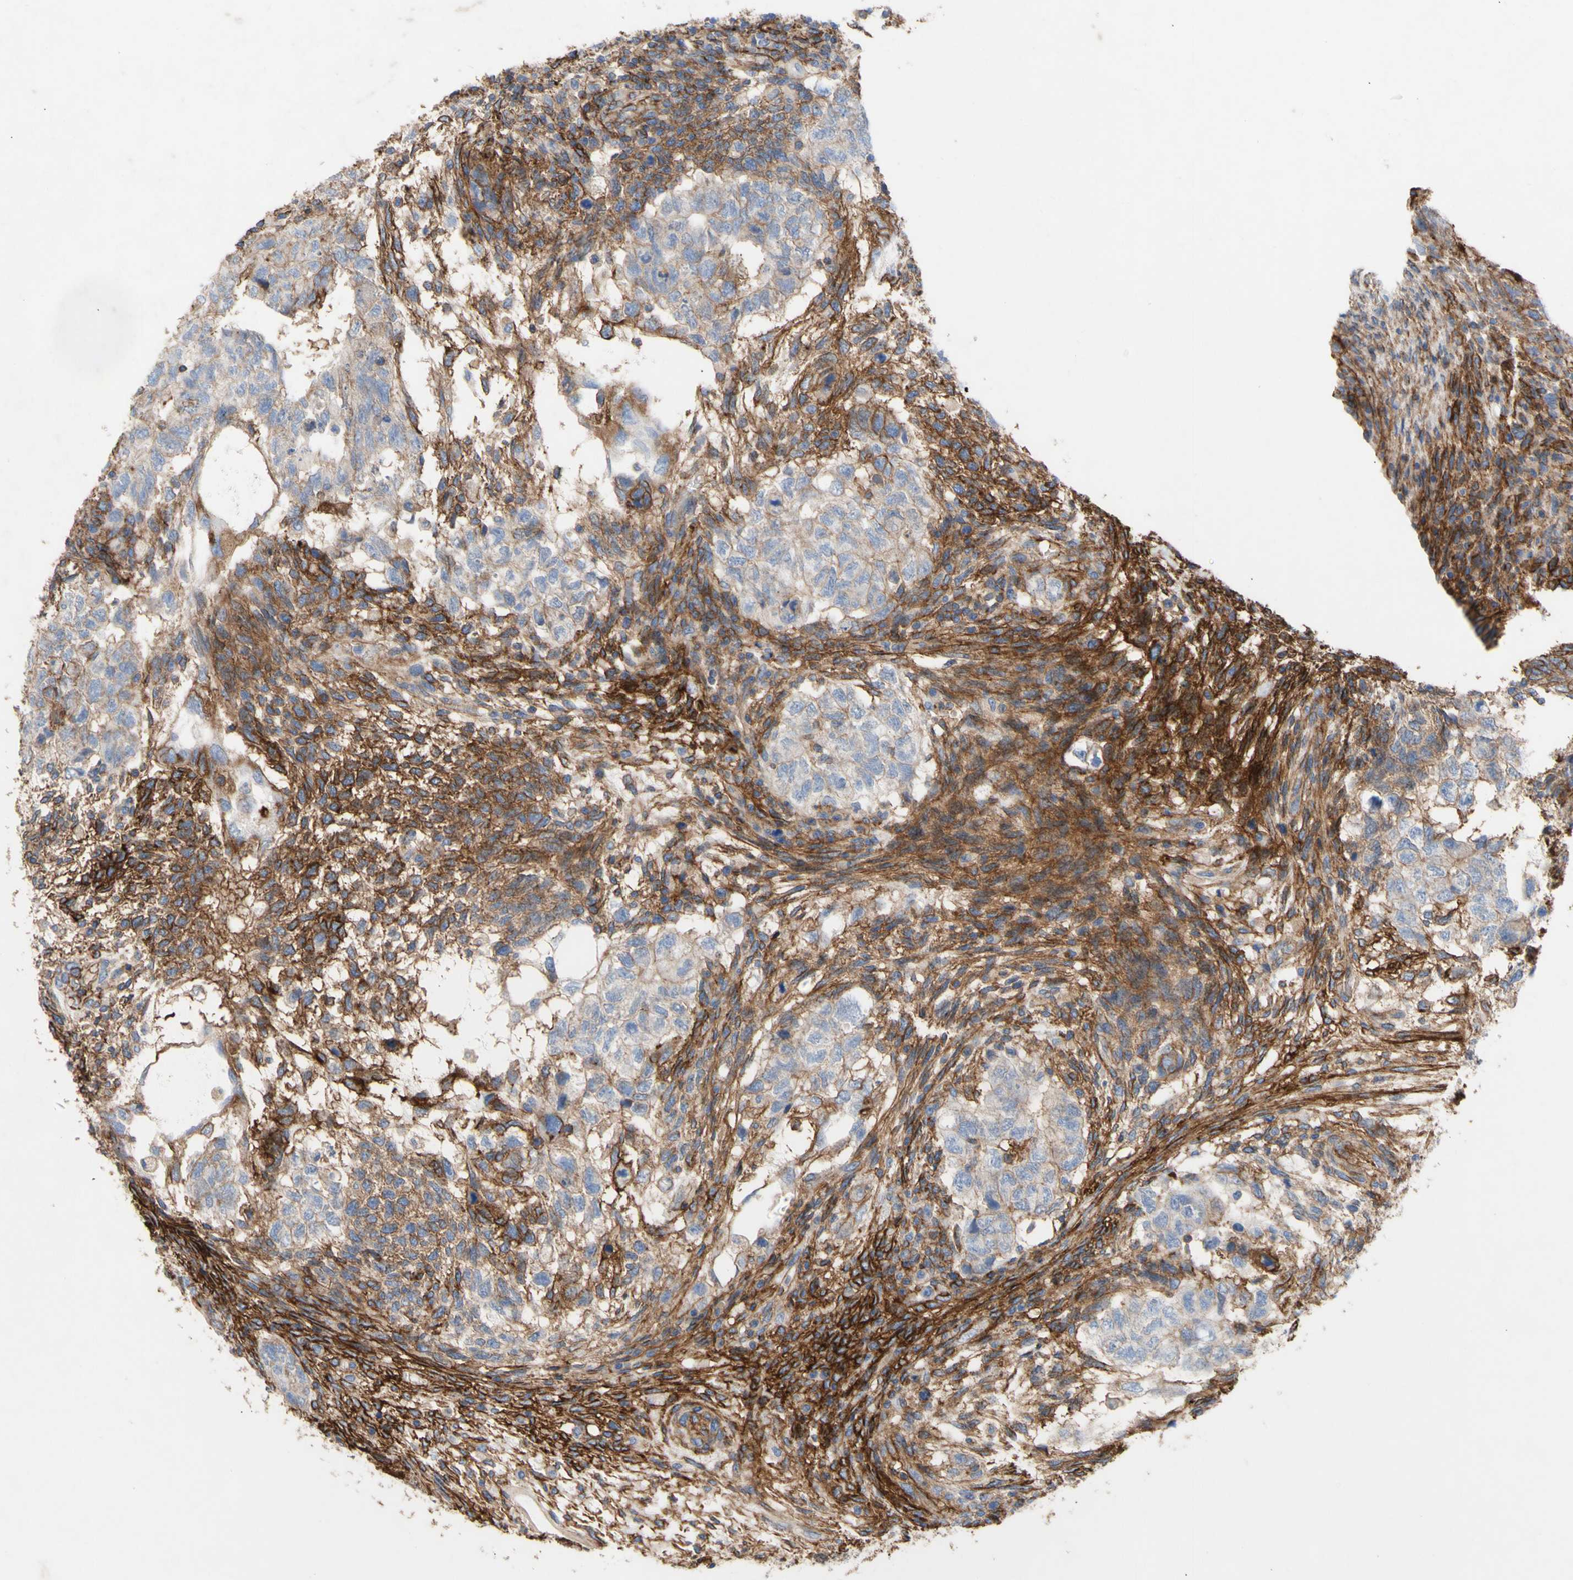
{"staining": {"intensity": "weak", "quantity": "25%-75%", "location": "cytoplasmic/membranous"}, "tissue": "testis cancer", "cell_type": "Tumor cells", "image_type": "cancer", "snomed": [{"axis": "morphology", "description": "Normal tissue, NOS"}, {"axis": "morphology", "description": "Carcinoma, Embryonal, NOS"}, {"axis": "topography", "description": "Testis"}], "caption": "Embryonal carcinoma (testis) tissue shows weak cytoplasmic/membranous staining in about 25%-75% of tumor cells, visualized by immunohistochemistry.", "gene": "ATP2A3", "patient": {"sex": "male", "age": 36}}